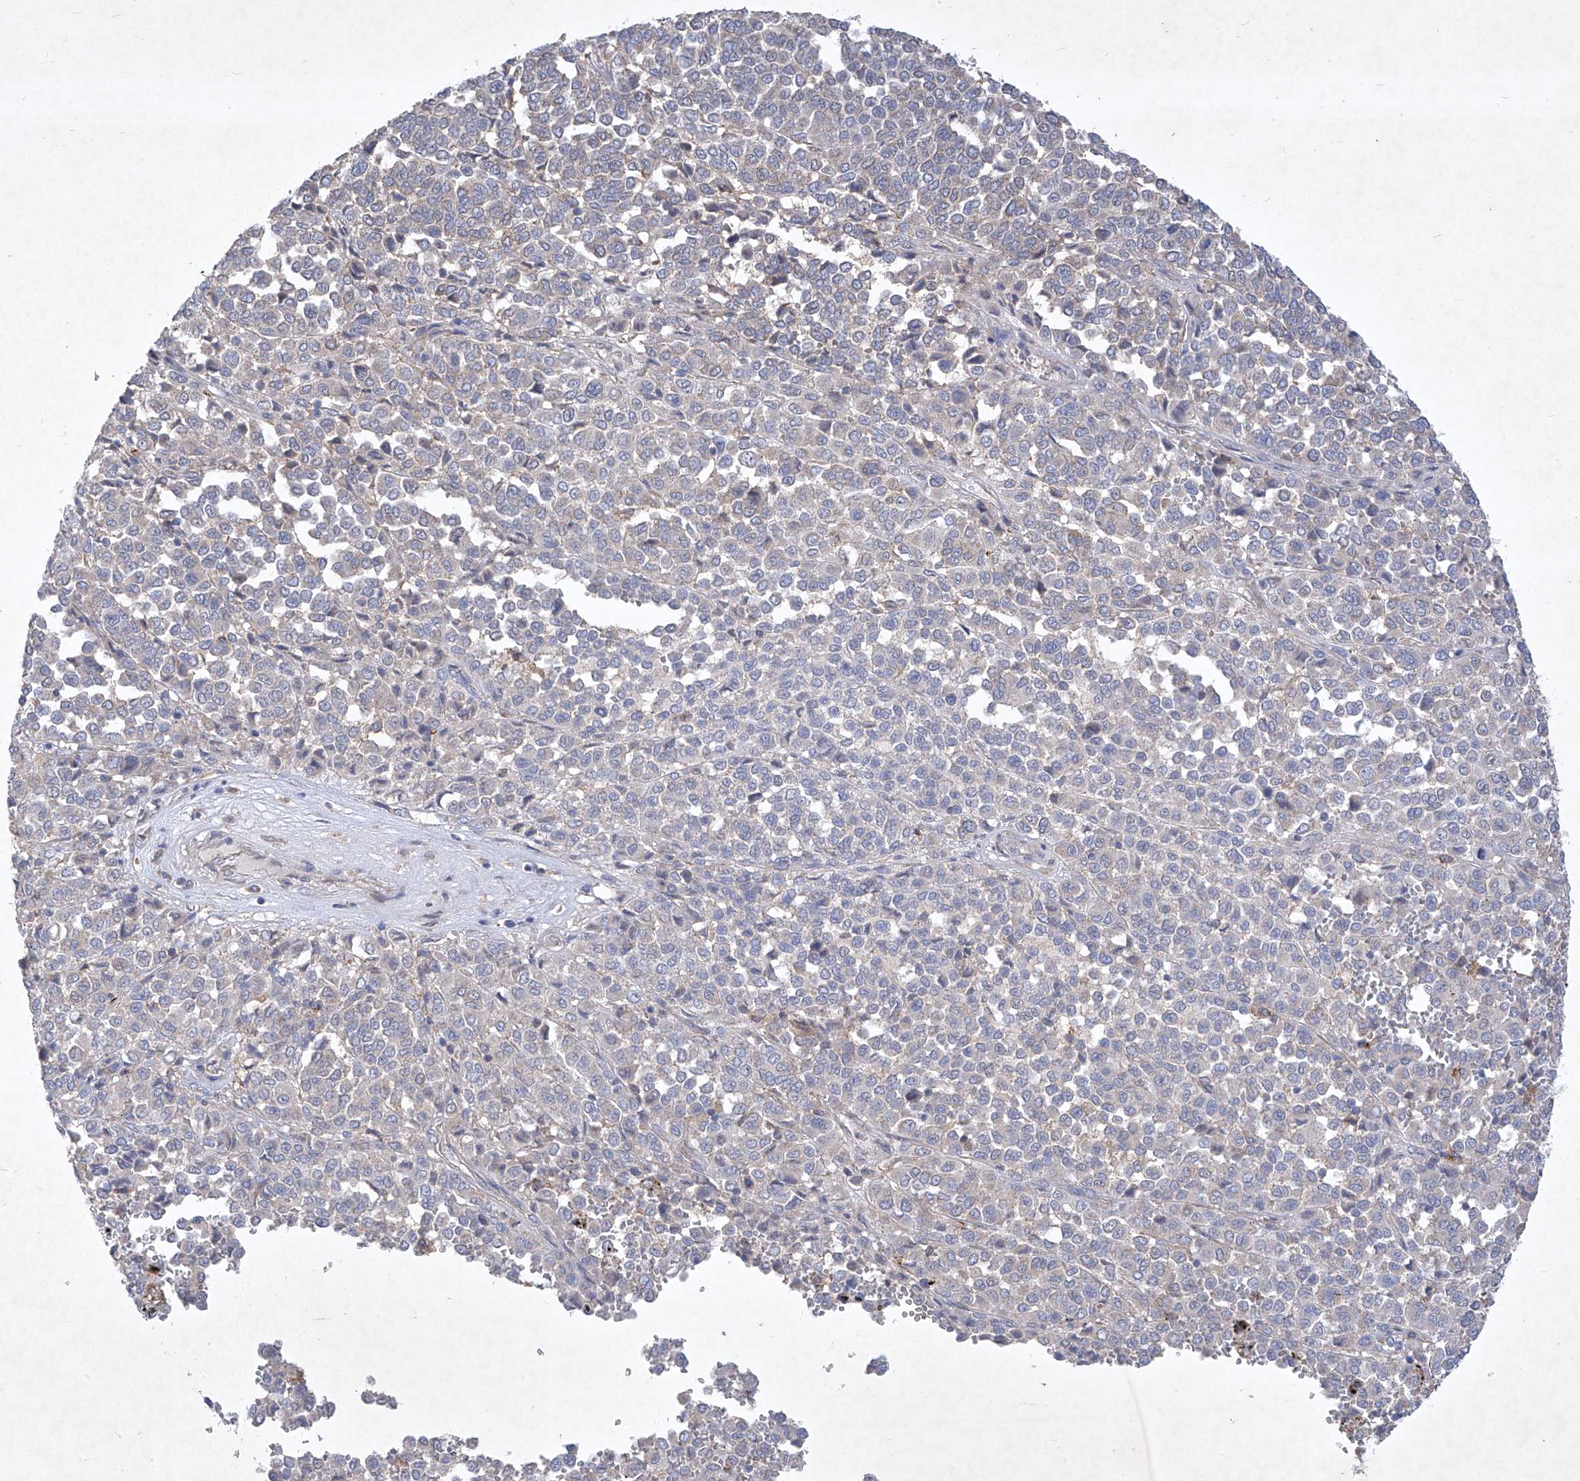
{"staining": {"intensity": "negative", "quantity": "none", "location": "none"}, "tissue": "melanoma", "cell_type": "Tumor cells", "image_type": "cancer", "snomed": [{"axis": "morphology", "description": "Malignant melanoma, Metastatic site"}, {"axis": "topography", "description": "Pancreas"}], "caption": "Tumor cells show no significant expression in malignant melanoma (metastatic site).", "gene": "COQ3", "patient": {"sex": "female", "age": 30}}